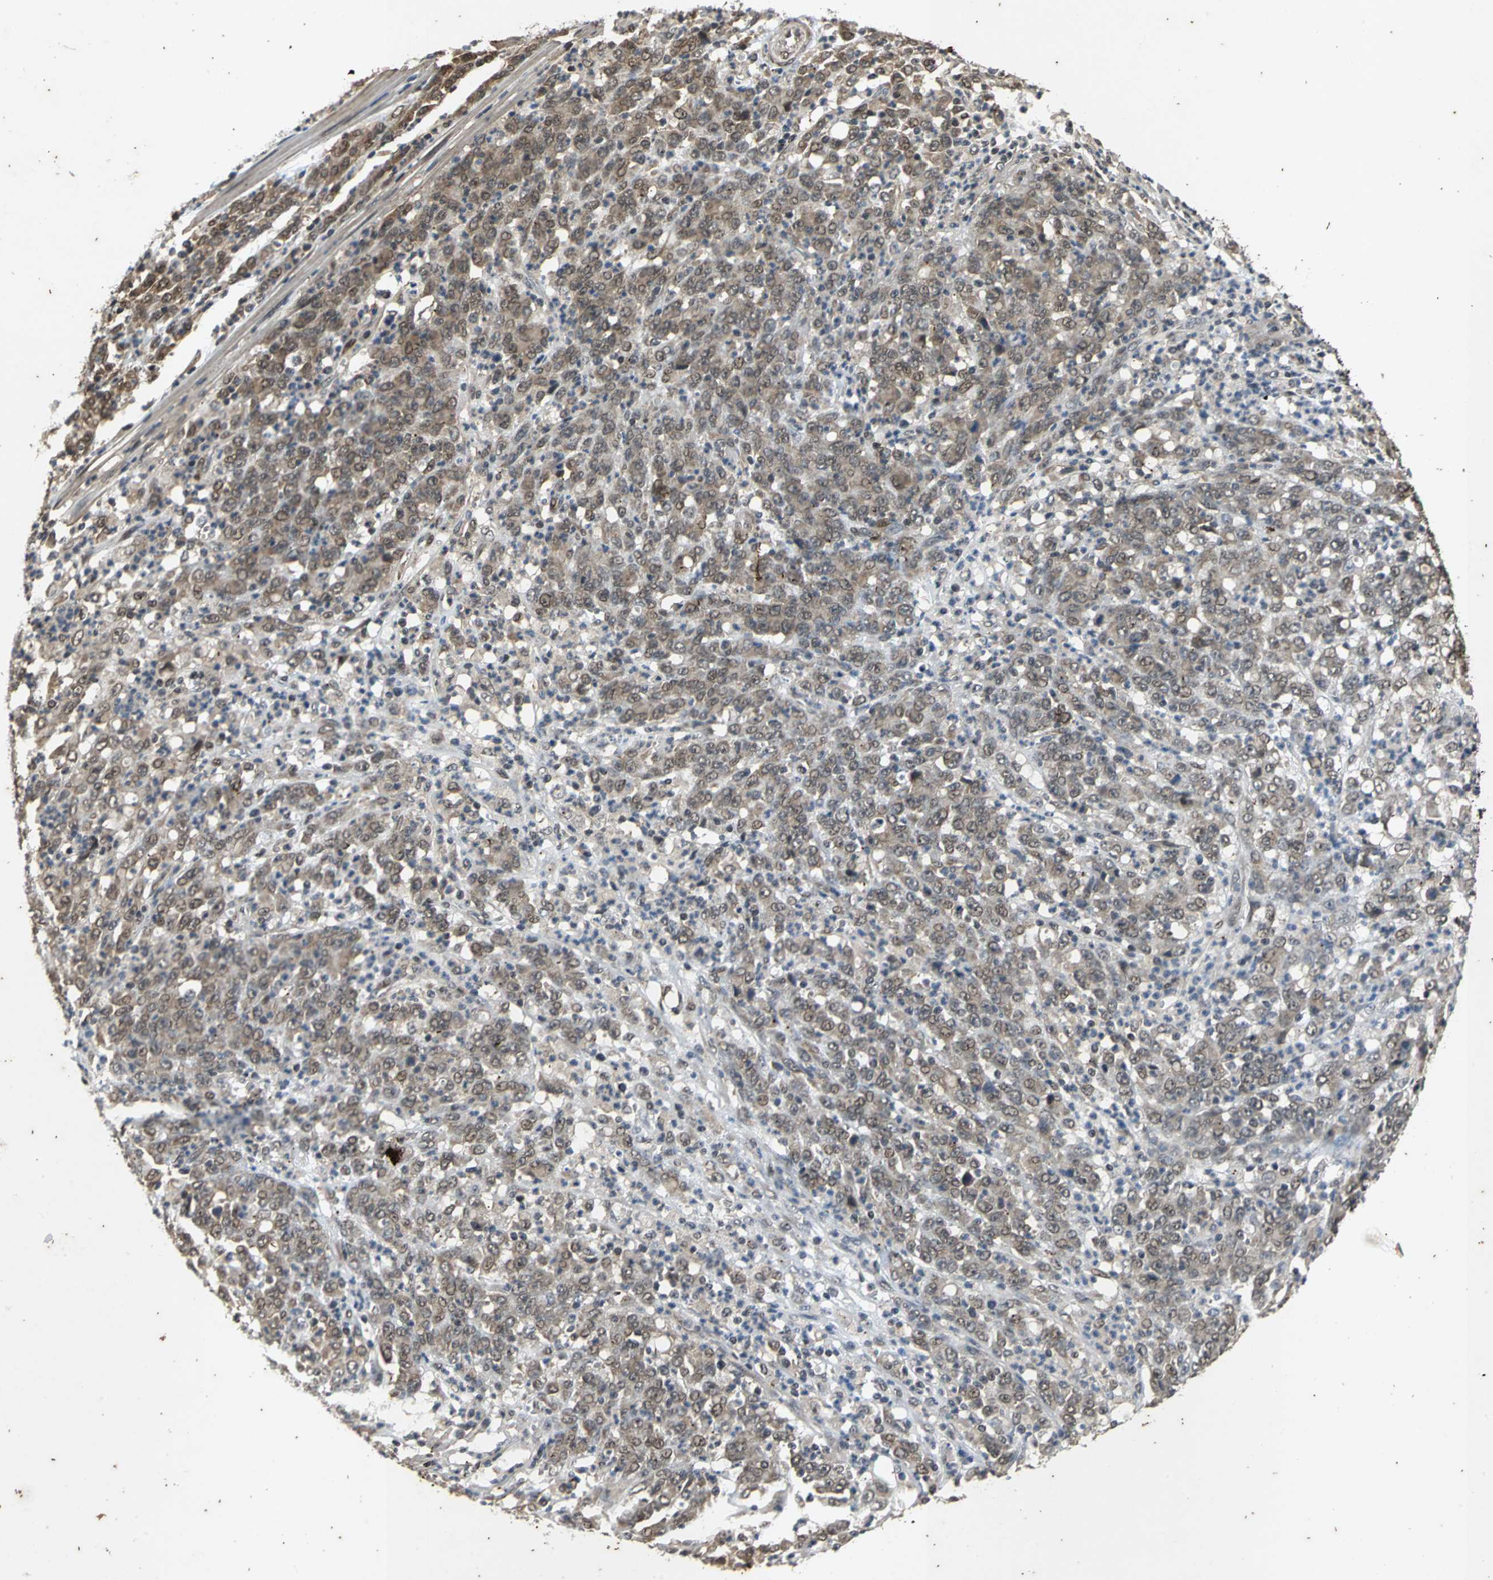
{"staining": {"intensity": "weak", "quantity": ">75%", "location": "cytoplasmic/membranous"}, "tissue": "stomach cancer", "cell_type": "Tumor cells", "image_type": "cancer", "snomed": [{"axis": "morphology", "description": "Adenocarcinoma, NOS"}, {"axis": "topography", "description": "Stomach, lower"}], "caption": "Immunohistochemical staining of human stomach adenocarcinoma shows low levels of weak cytoplasmic/membranous protein staining in about >75% of tumor cells.", "gene": "NOTCH3", "patient": {"sex": "female", "age": 71}}